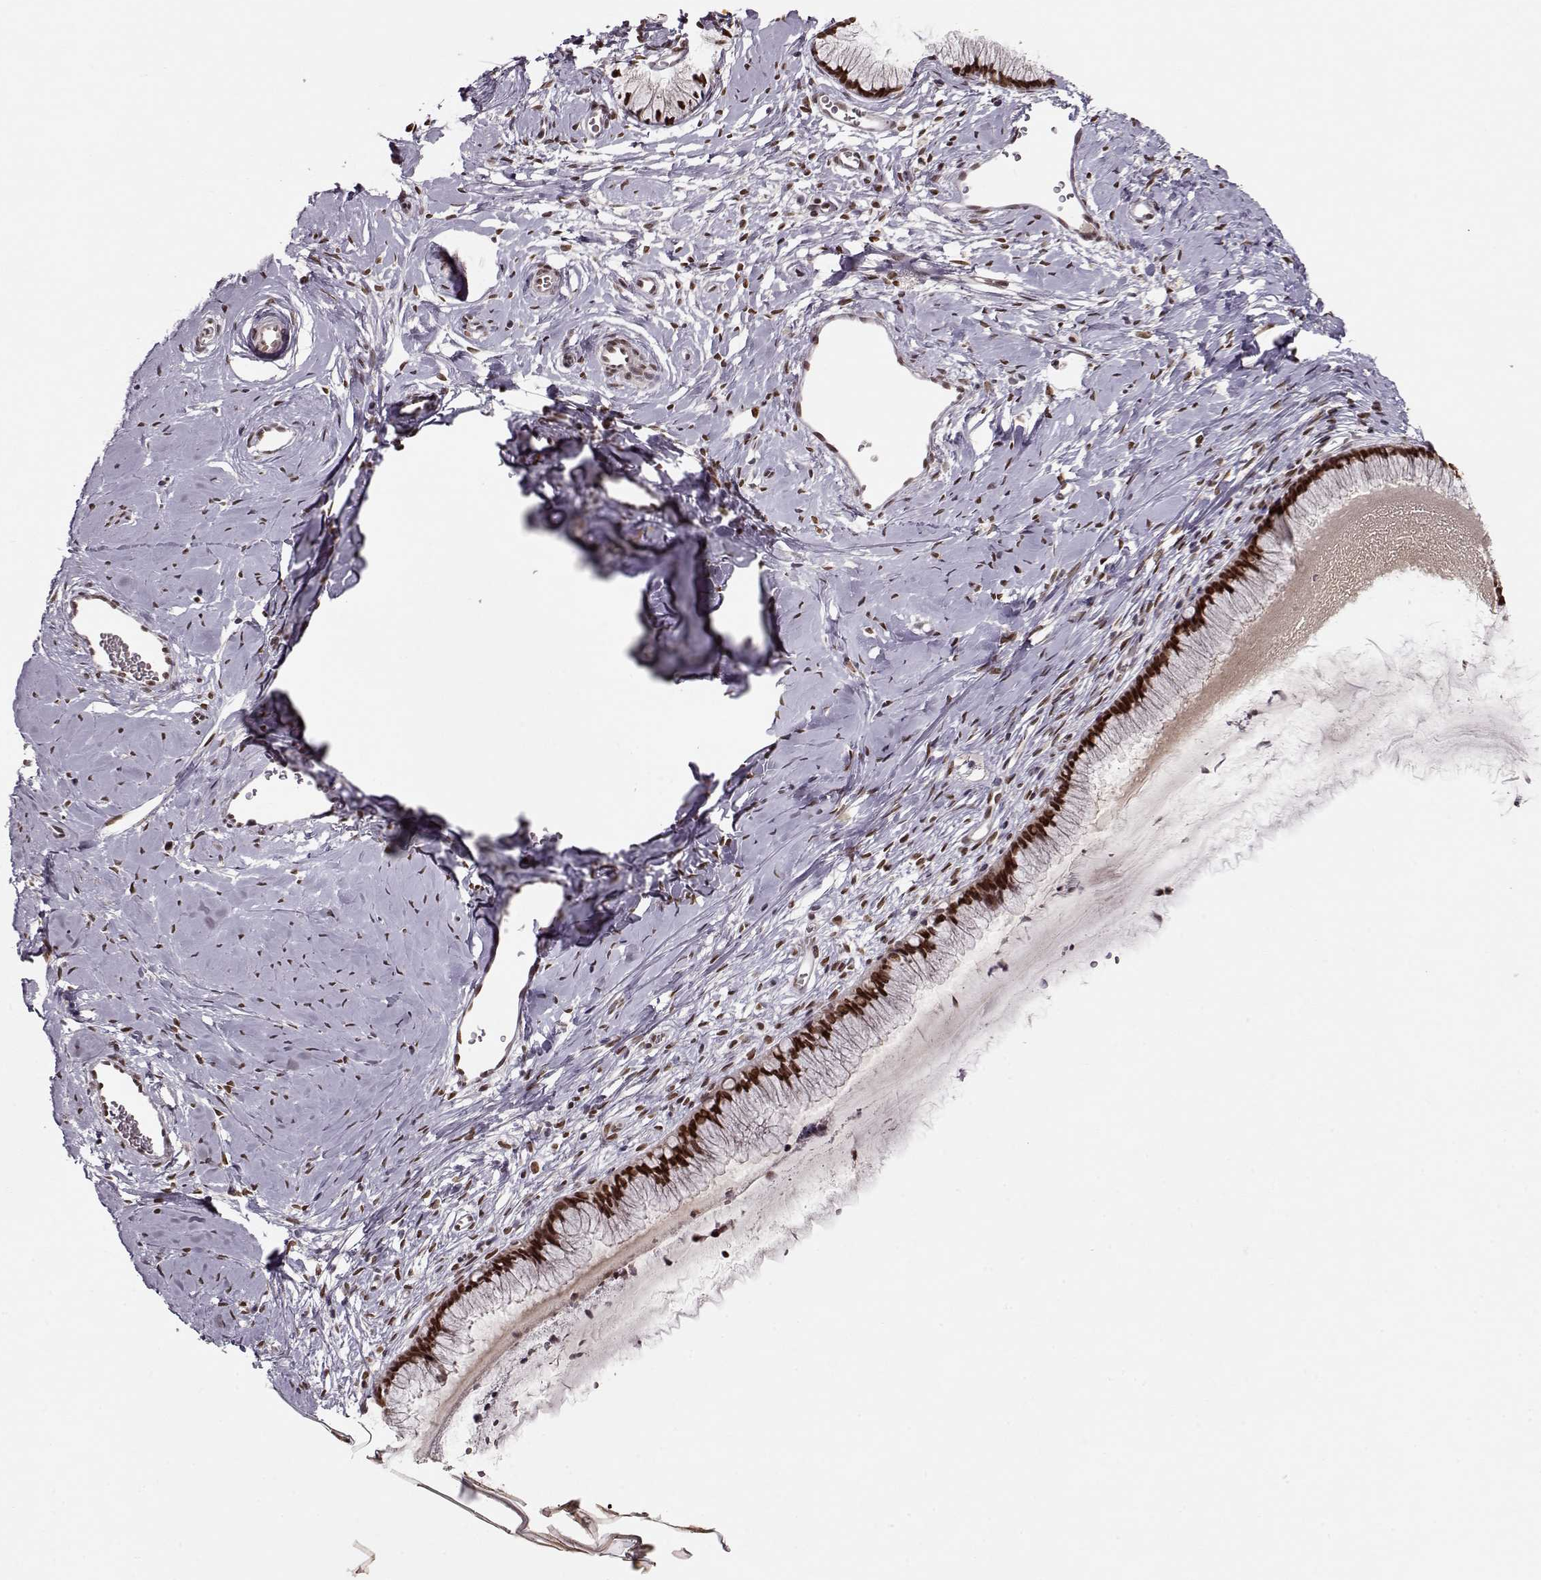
{"staining": {"intensity": "strong", "quantity": ">75%", "location": "nuclear"}, "tissue": "cervix", "cell_type": "Glandular cells", "image_type": "normal", "snomed": [{"axis": "morphology", "description": "Normal tissue, NOS"}, {"axis": "topography", "description": "Cervix"}], "caption": "IHC staining of benign cervix, which displays high levels of strong nuclear positivity in about >75% of glandular cells indicating strong nuclear protein staining. The staining was performed using DAB (brown) for protein detection and nuclei were counterstained in hematoxylin (blue).", "gene": "RAI1", "patient": {"sex": "female", "age": 40}}